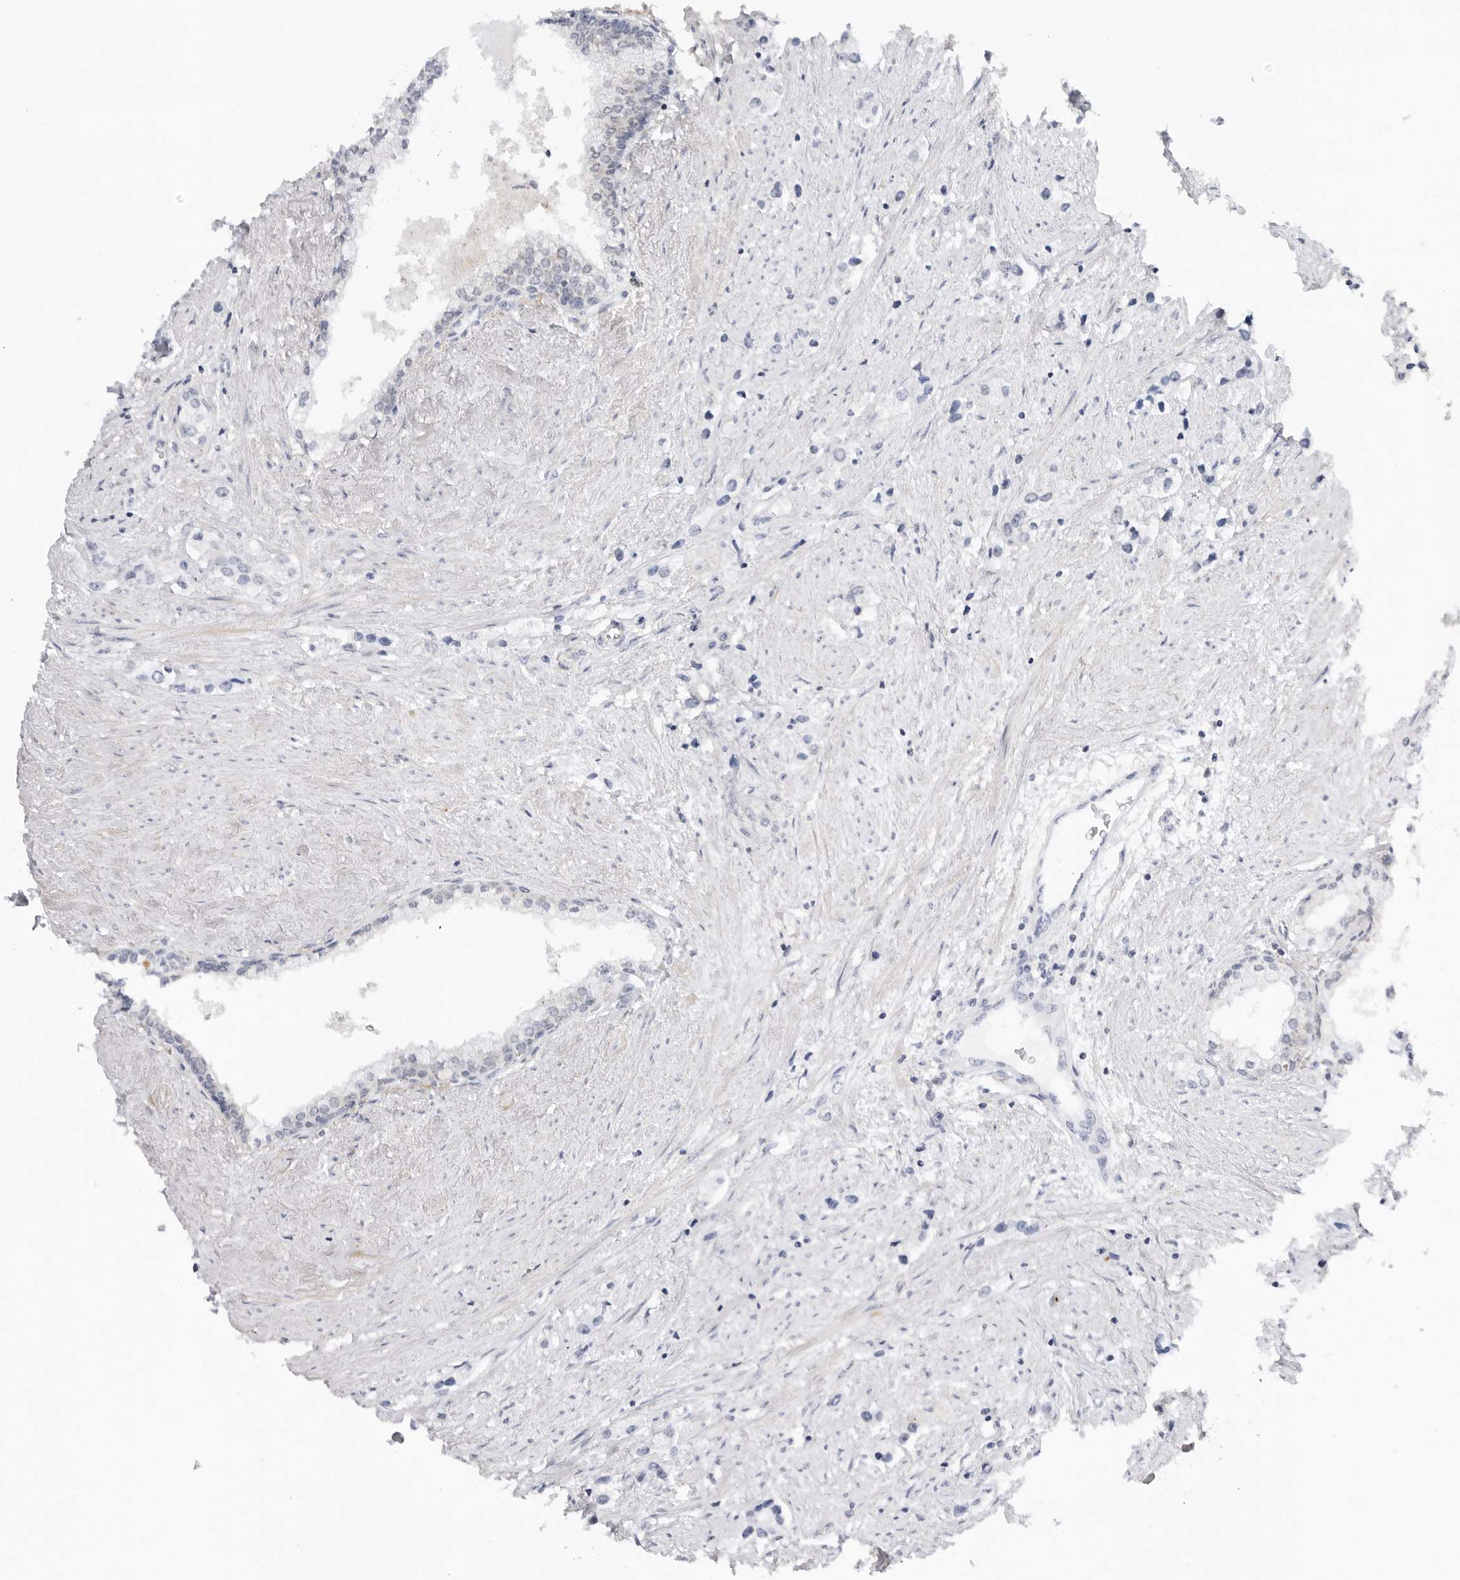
{"staining": {"intensity": "negative", "quantity": "none", "location": "none"}, "tissue": "prostate cancer", "cell_type": "Tumor cells", "image_type": "cancer", "snomed": [{"axis": "morphology", "description": "Adenocarcinoma, High grade"}, {"axis": "topography", "description": "Prostate"}], "caption": "Prostate cancer (high-grade adenocarcinoma) was stained to show a protein in brown. There is no significant staining in tumor cells.", "gene": "MAP2K5", "patient": {"sex": "male", "age": 66}}